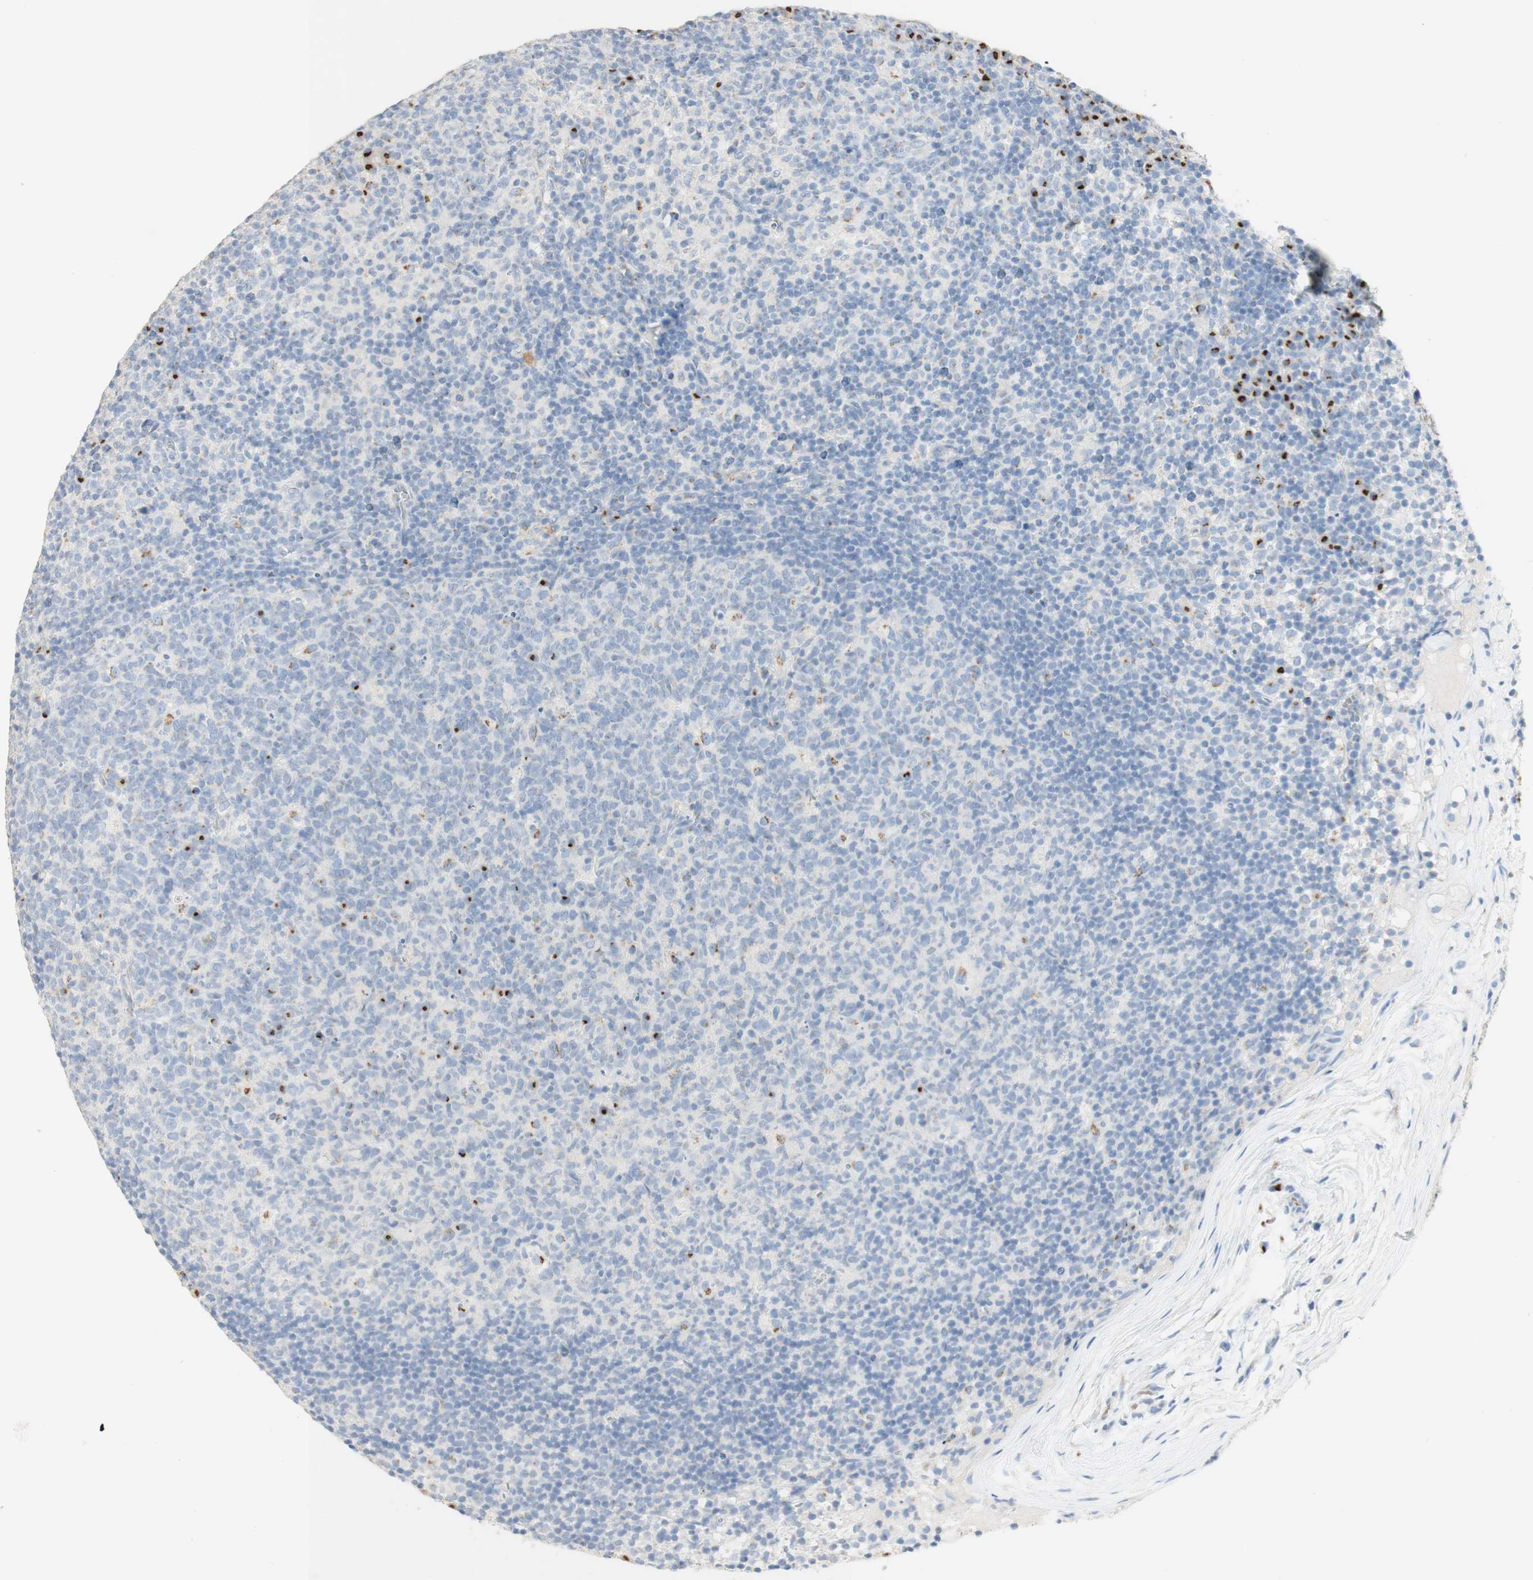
{"staining": {"intensity": "strong", "quantity": "<25%", "location": "cytoplasmic/membranous"}, "tissue": "lymph node", "cell_type": "Germinal center cells", "image_type": "normal", "snomed": [{"axis": "morphology", "description": "Normal tissue, NOS"}, {"axis": "morphology", "description": "Inflammation, NOS"}, {"axis": "topography", "description": "Lymph node"}], "caption": "Immunohistochemistry micrograph of unremarkable lymph node stained for a protein (brown), which shows medium levels of strong cytoplasmic/membranous positivity in about <25% of germinal center cells.", "gene": "MANEA", "patient": {"sex": "male", "age": 55}}